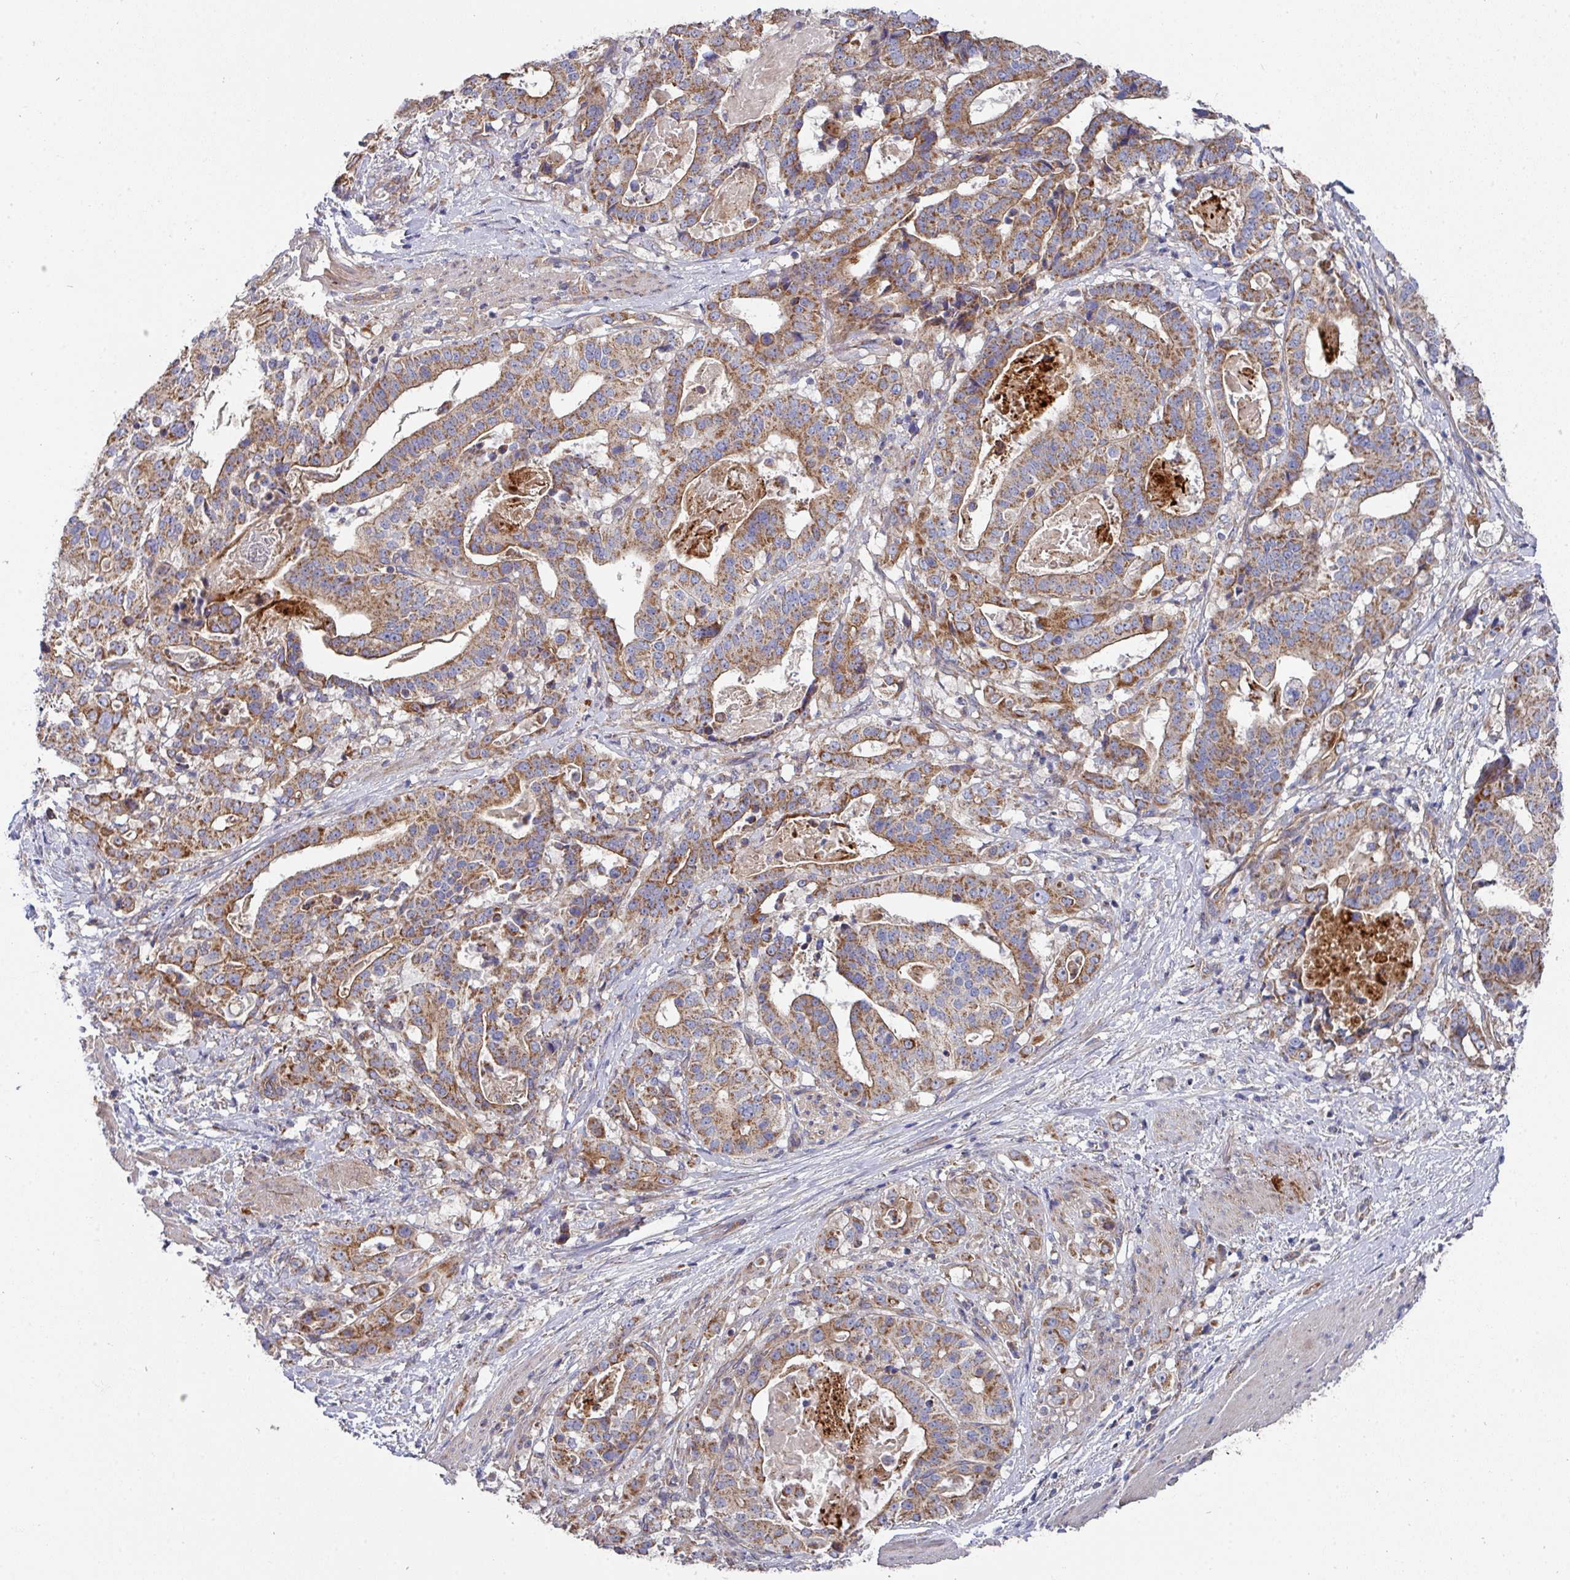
{"staining": {"intensity": "moderate", "quantity": ">75%", "location": "cytoplasmic/membranous"}, "tissue": "stomach cancer", "cell_type": "Tumor cells", "image_type": "cancer", "snomed": [{"axis": "morphology", "description": "Adenocarcinoma, NOS"}, {"axis": "topography", "description": "Stomach"}], "caption": "A brown stain highlights moderate cytoplasmic/membranous staining of a protein in human stomach cancer (adenocarcinoma) tumor cells. The staining was performed using DAB (3,3'-diaminobenzidine), with brown indicating positive protein expression. Nuclei are stained blue with hematoxylin.", "gene": "DCAF12L2", "patient": {"sex": "male", "age": 48}}